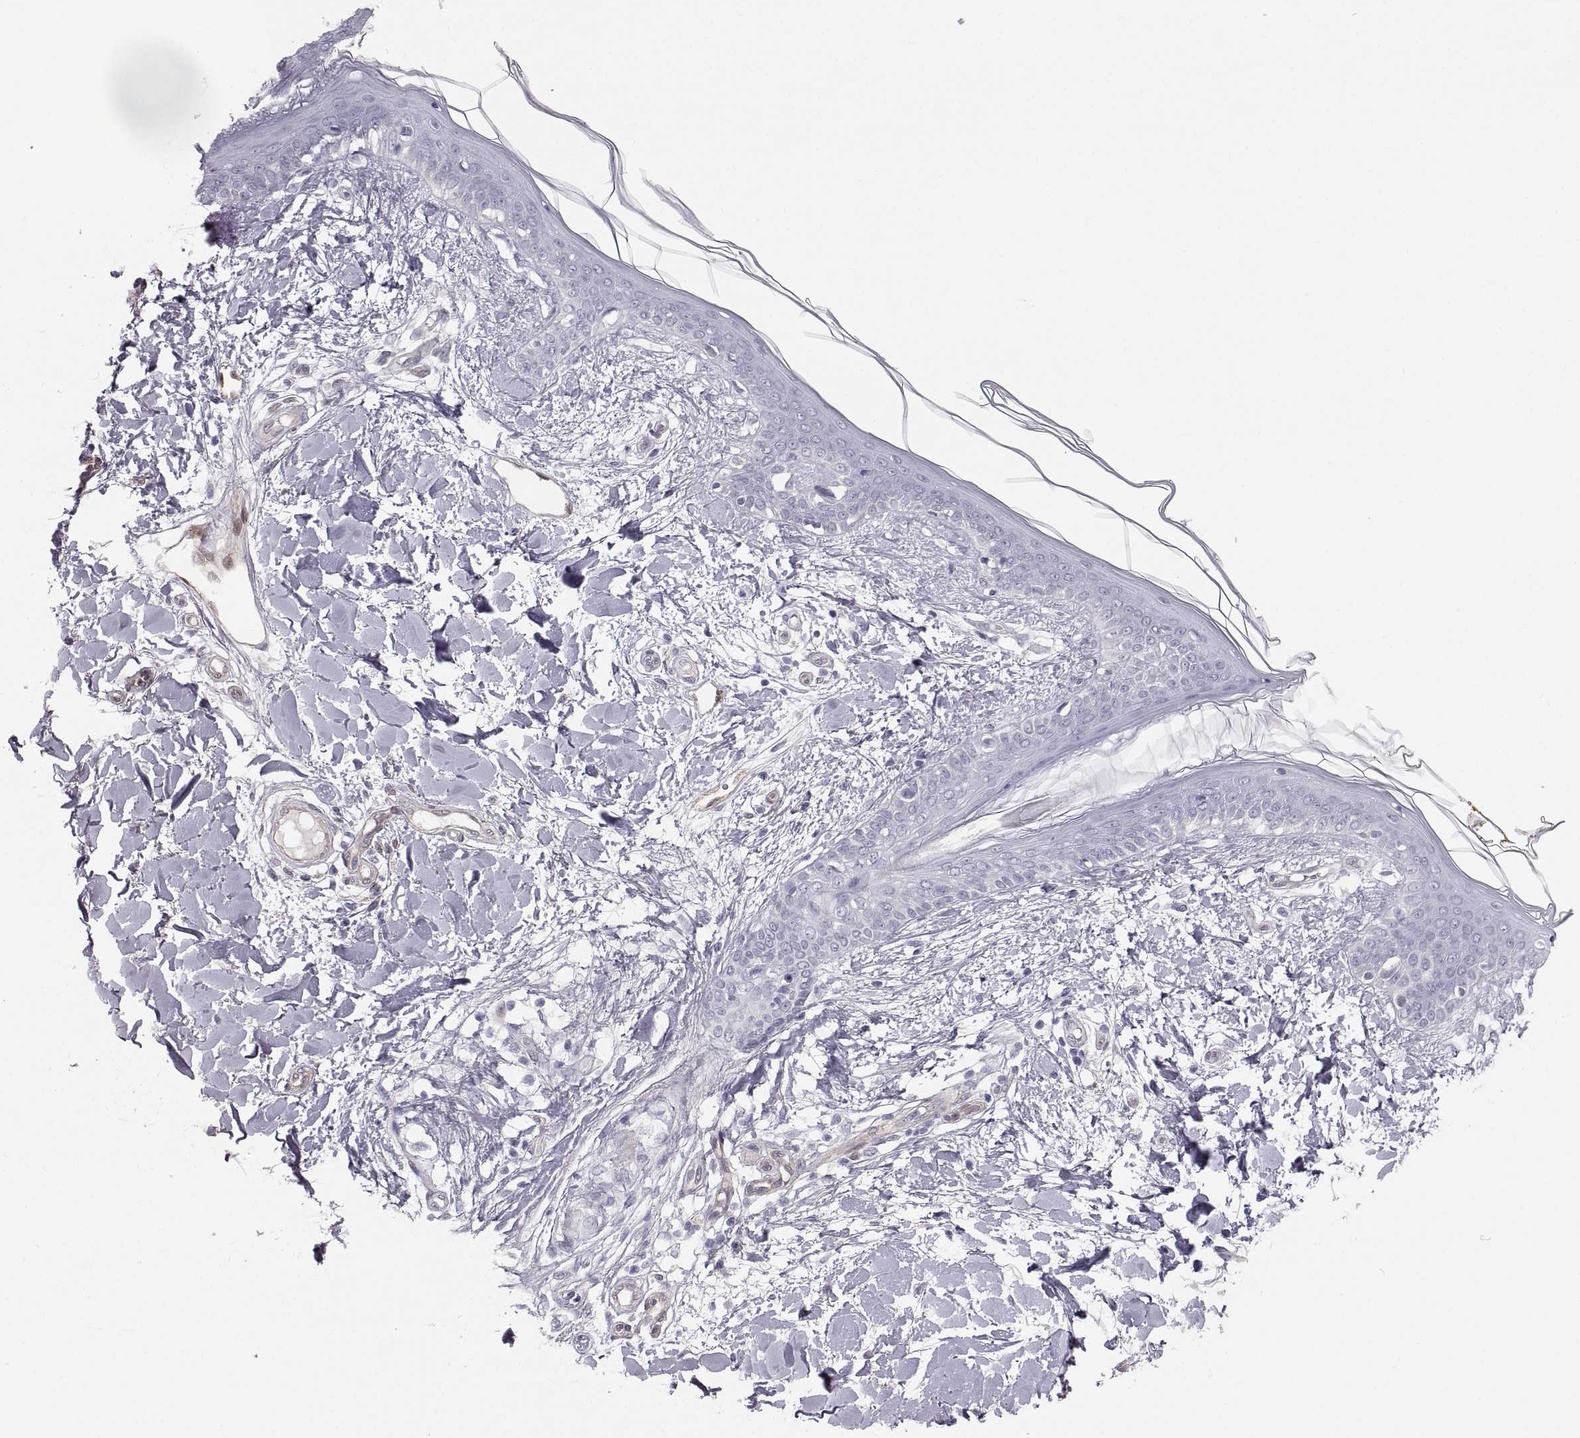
{"staining": {"intensity": "negative", "quantity": "none", "location": "none"}, "tissue": "skin", "cell_type": "Fibroblasts", "image_type": "normal", "snomed": [{"axis": "morphology", "description": "Normal tissue, NOS"}, {"axis": "topography", "description": "Skin"}], "caption": "Histopathology image shows no protein positivity in fibroblasts of normal skin.", "gene": "PGM5", "patient": {"sex": "female", "age": 34}}